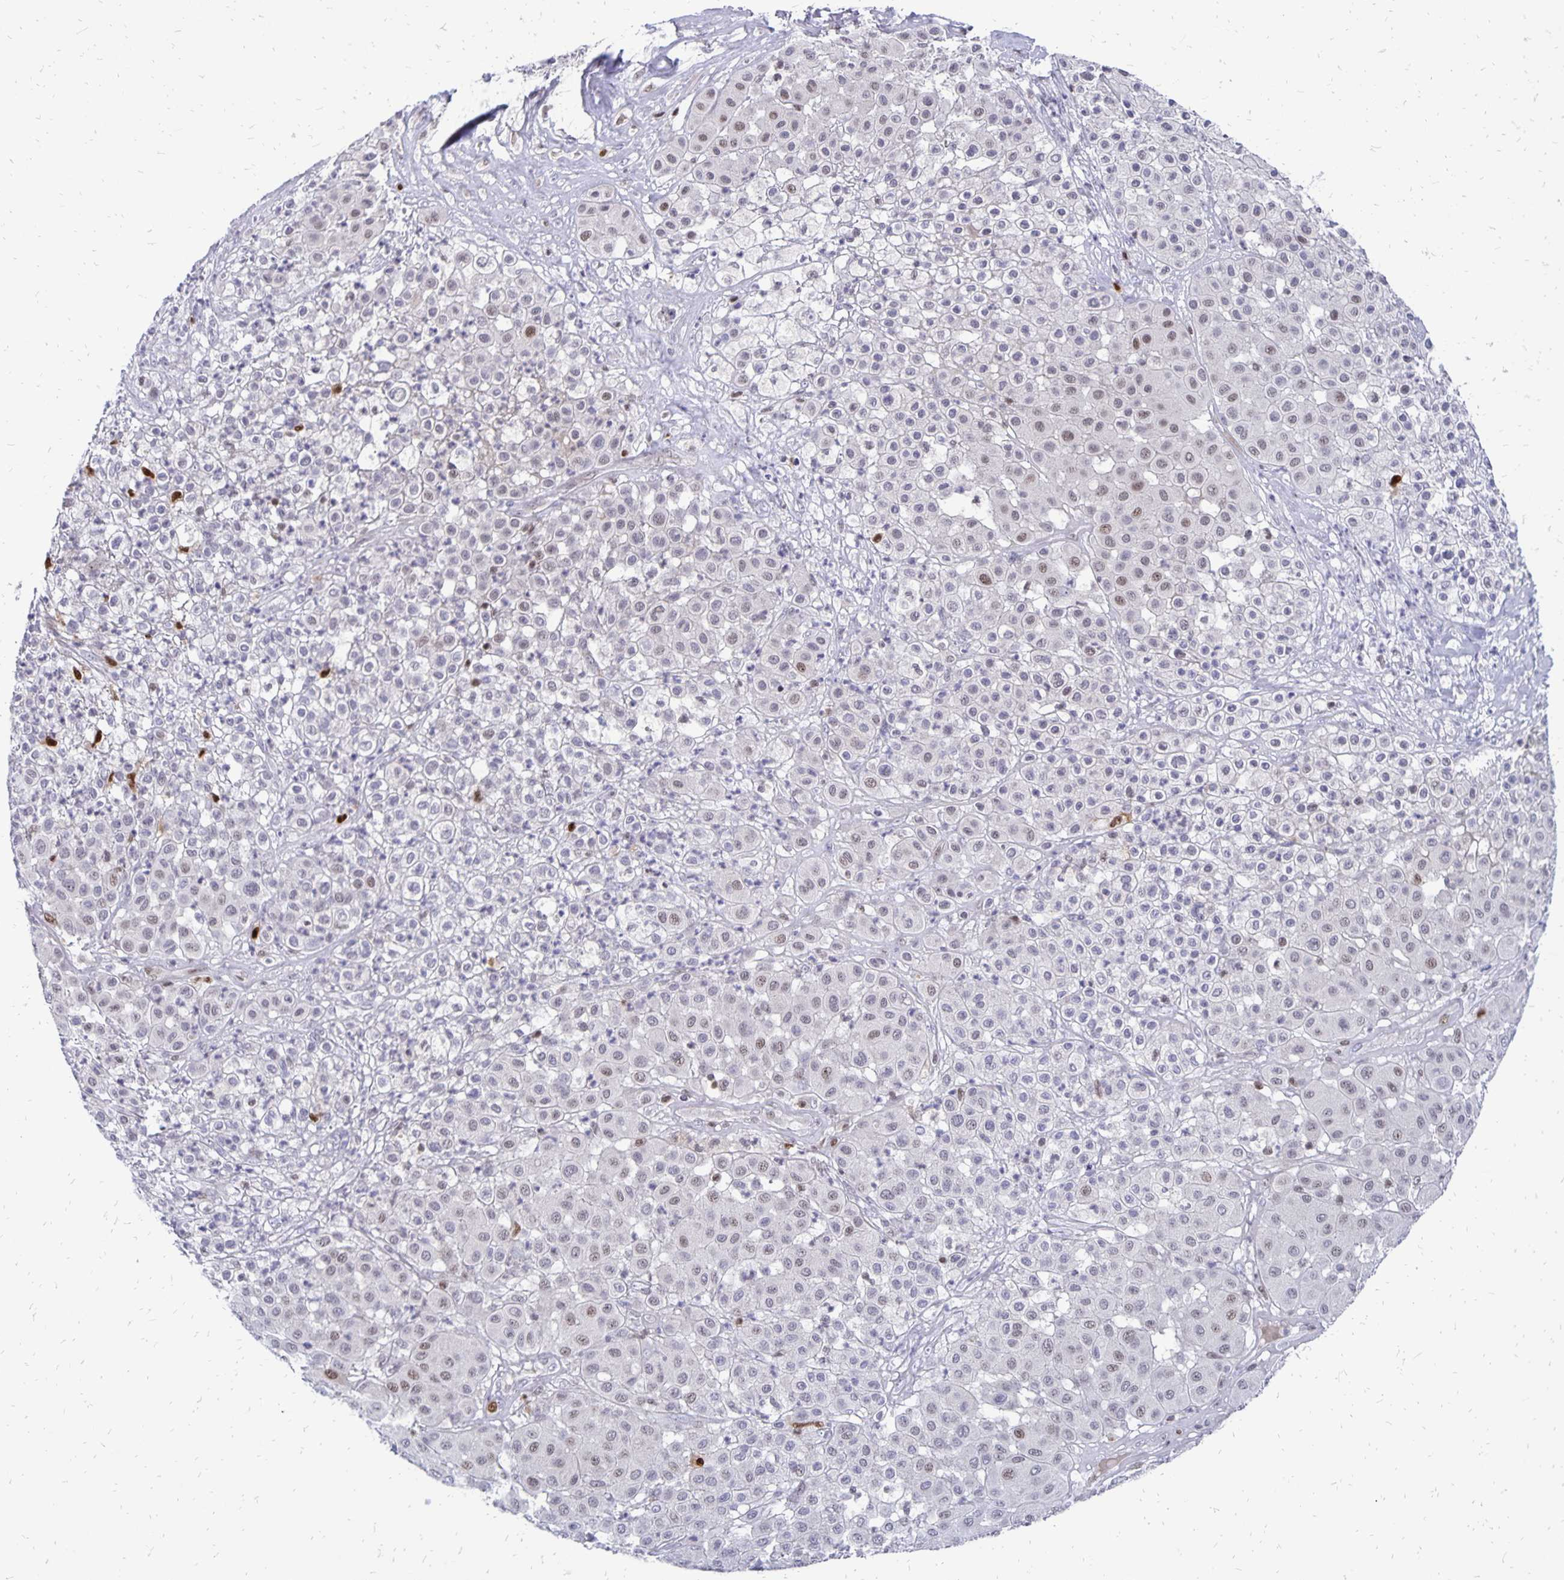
{"staining": {"intensity": "moderate", "quantity": "<25%", "location": "nuclear"}, "tissue": "melanoma", "cell_type": "Tumor cells", "image_type": "cancer", "snomed": [{"axis": "morphology", "description": "Malignant melanoma, Metastatic site"}, {"axis": "topography", "description": "Smooth muscle"}], "caption": "Melanoma stained for a protein (brown) exhibits moderate nuclear positive expression in approximately <25% of tumor cells.", "gene": "DCK", "patient": {"sex": "male", "age": 41}}